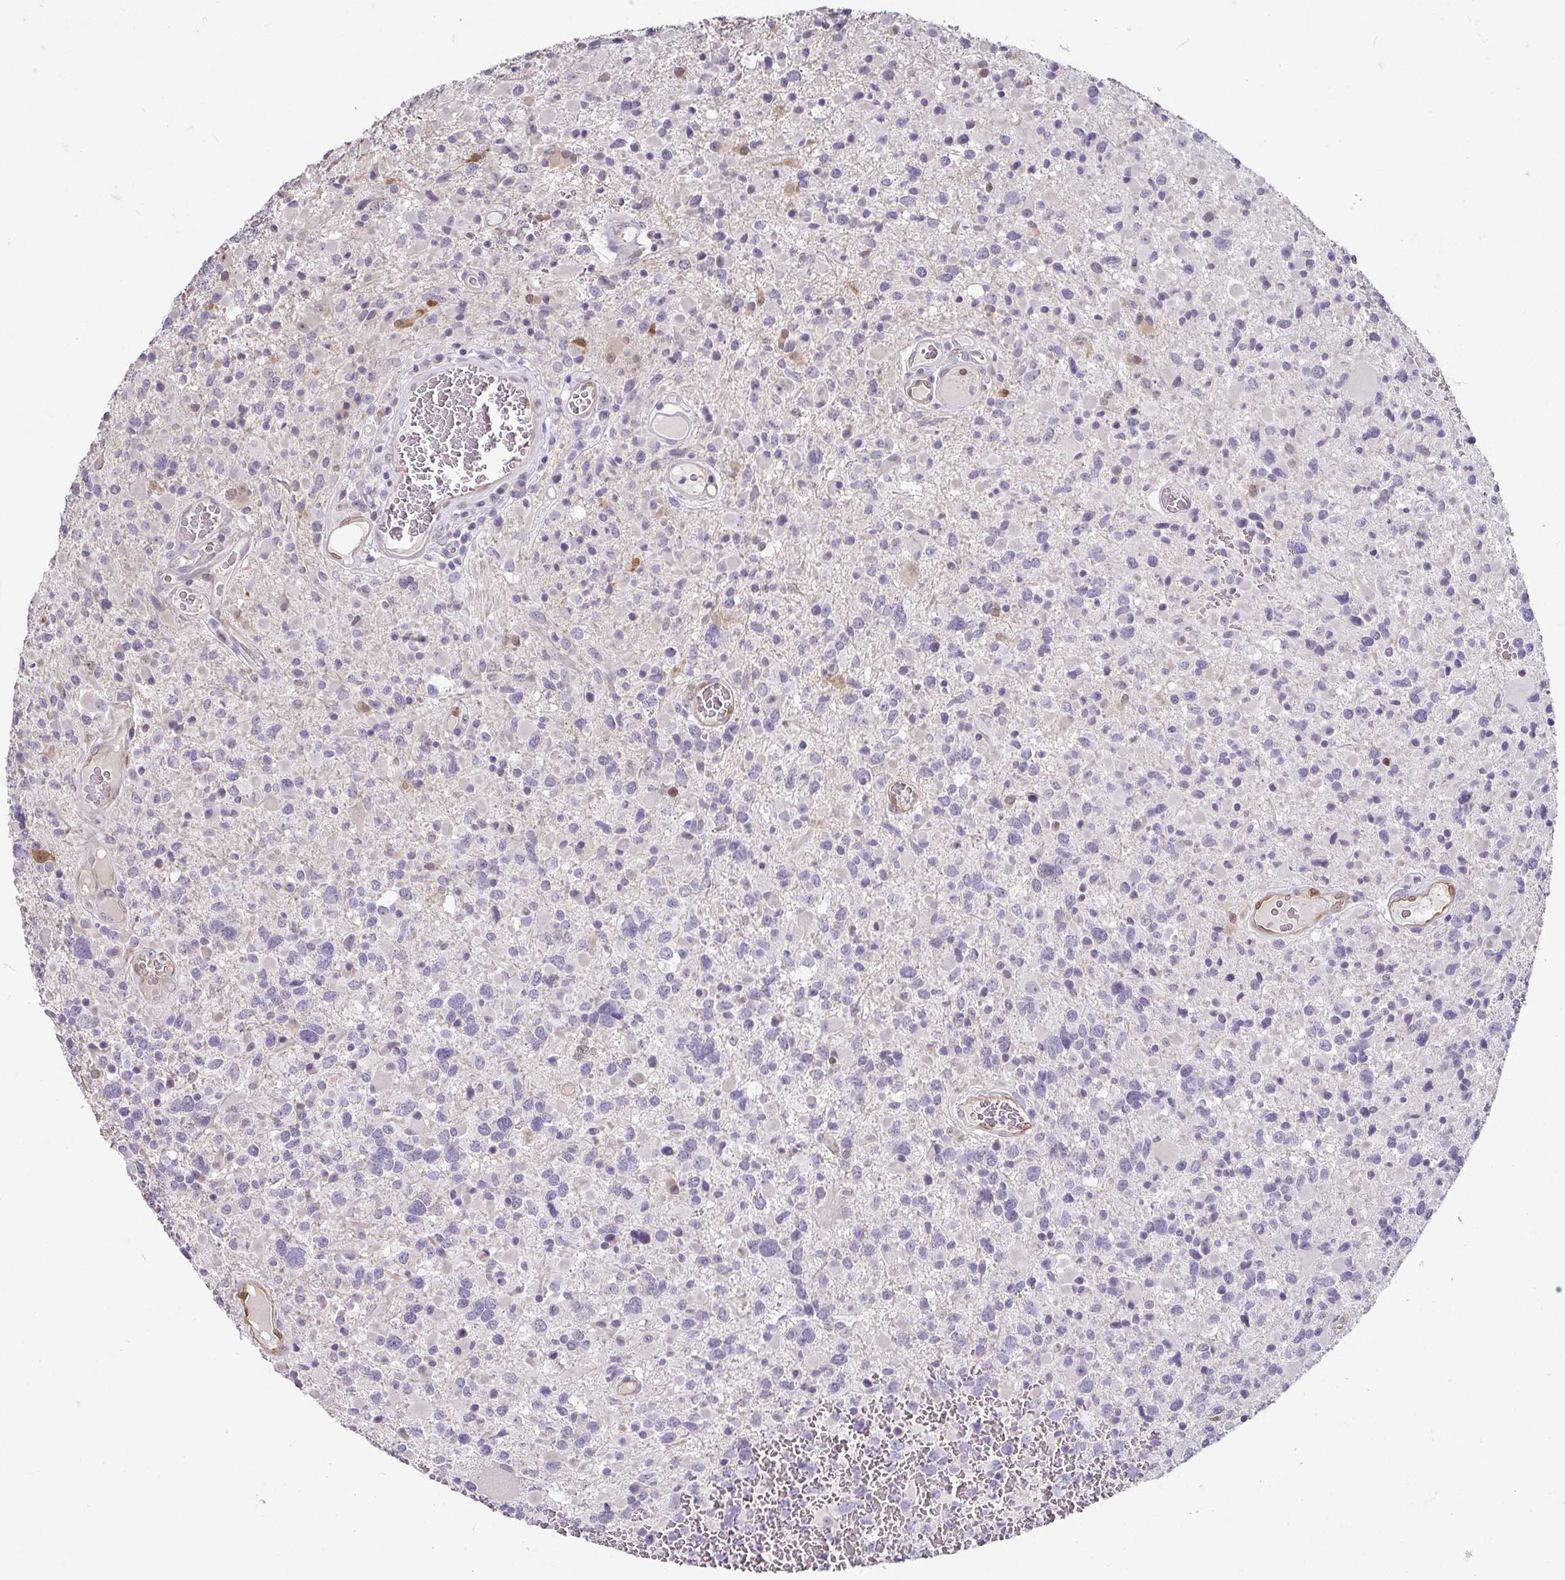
{"staining": {"intensity": "negative", "quantity": "none", "location": "none"}, "tissue": "glioma", "cell_type": "Tumor cells", "image_type": "cancer", "snomed": [{"axis": "morphology", "description": "Glioma, malignant, High grade"}, {"axis": "topography", "description": "Brain"}], "caption": "This is a photomicrograph of immunohistochemistry (IHC) staining of glioma, which shows no positivity in tumor cells.", "gene": "HOPX", "patient": {"sex": "female", "age": 40}}